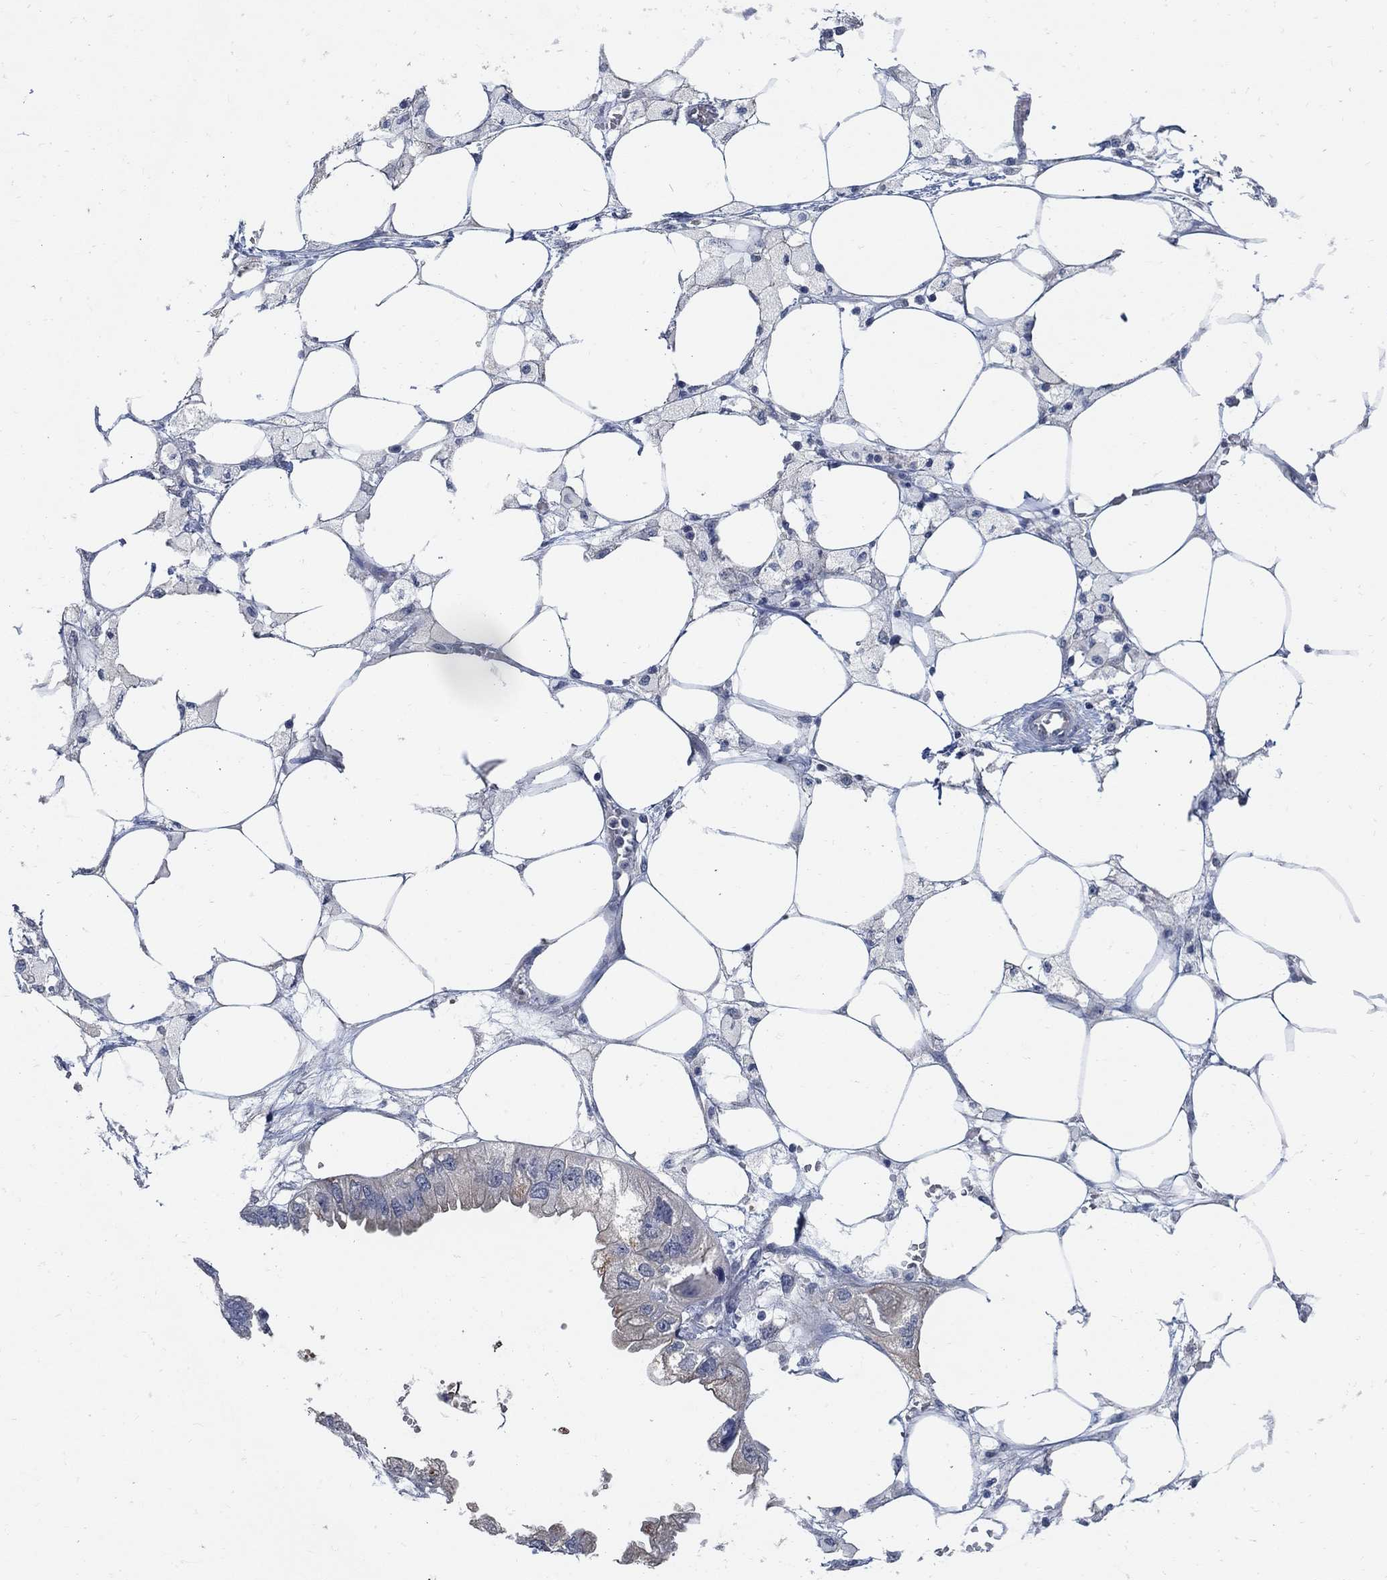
{"staining": {"intensity": "moderate", "quantity": "<25%", "location": "cytoplasmic/membranous"}, "tissue": "endometrial cancer", "cell_type": "Tumor cells", "image_type": "cancer", "snomed": [{"axis": "morphology", "description": "Adenocarcinoma, NOS"}, {"axis": "morphology", "description": "Adenocarcinoma, metastatic, NOS"}, {"axis": "topography", "description": "Adipose tissue"}, {"axis": "topography", "description": "Endometrium"}], "caption": "A brown stain shows moderate cytoplasmic/membranous staining of a protein in human adenocarcinoma (endometrial) tumor cells.", "gene": "PCDH11X", "patient": {"sex": "female", "age": 67}}